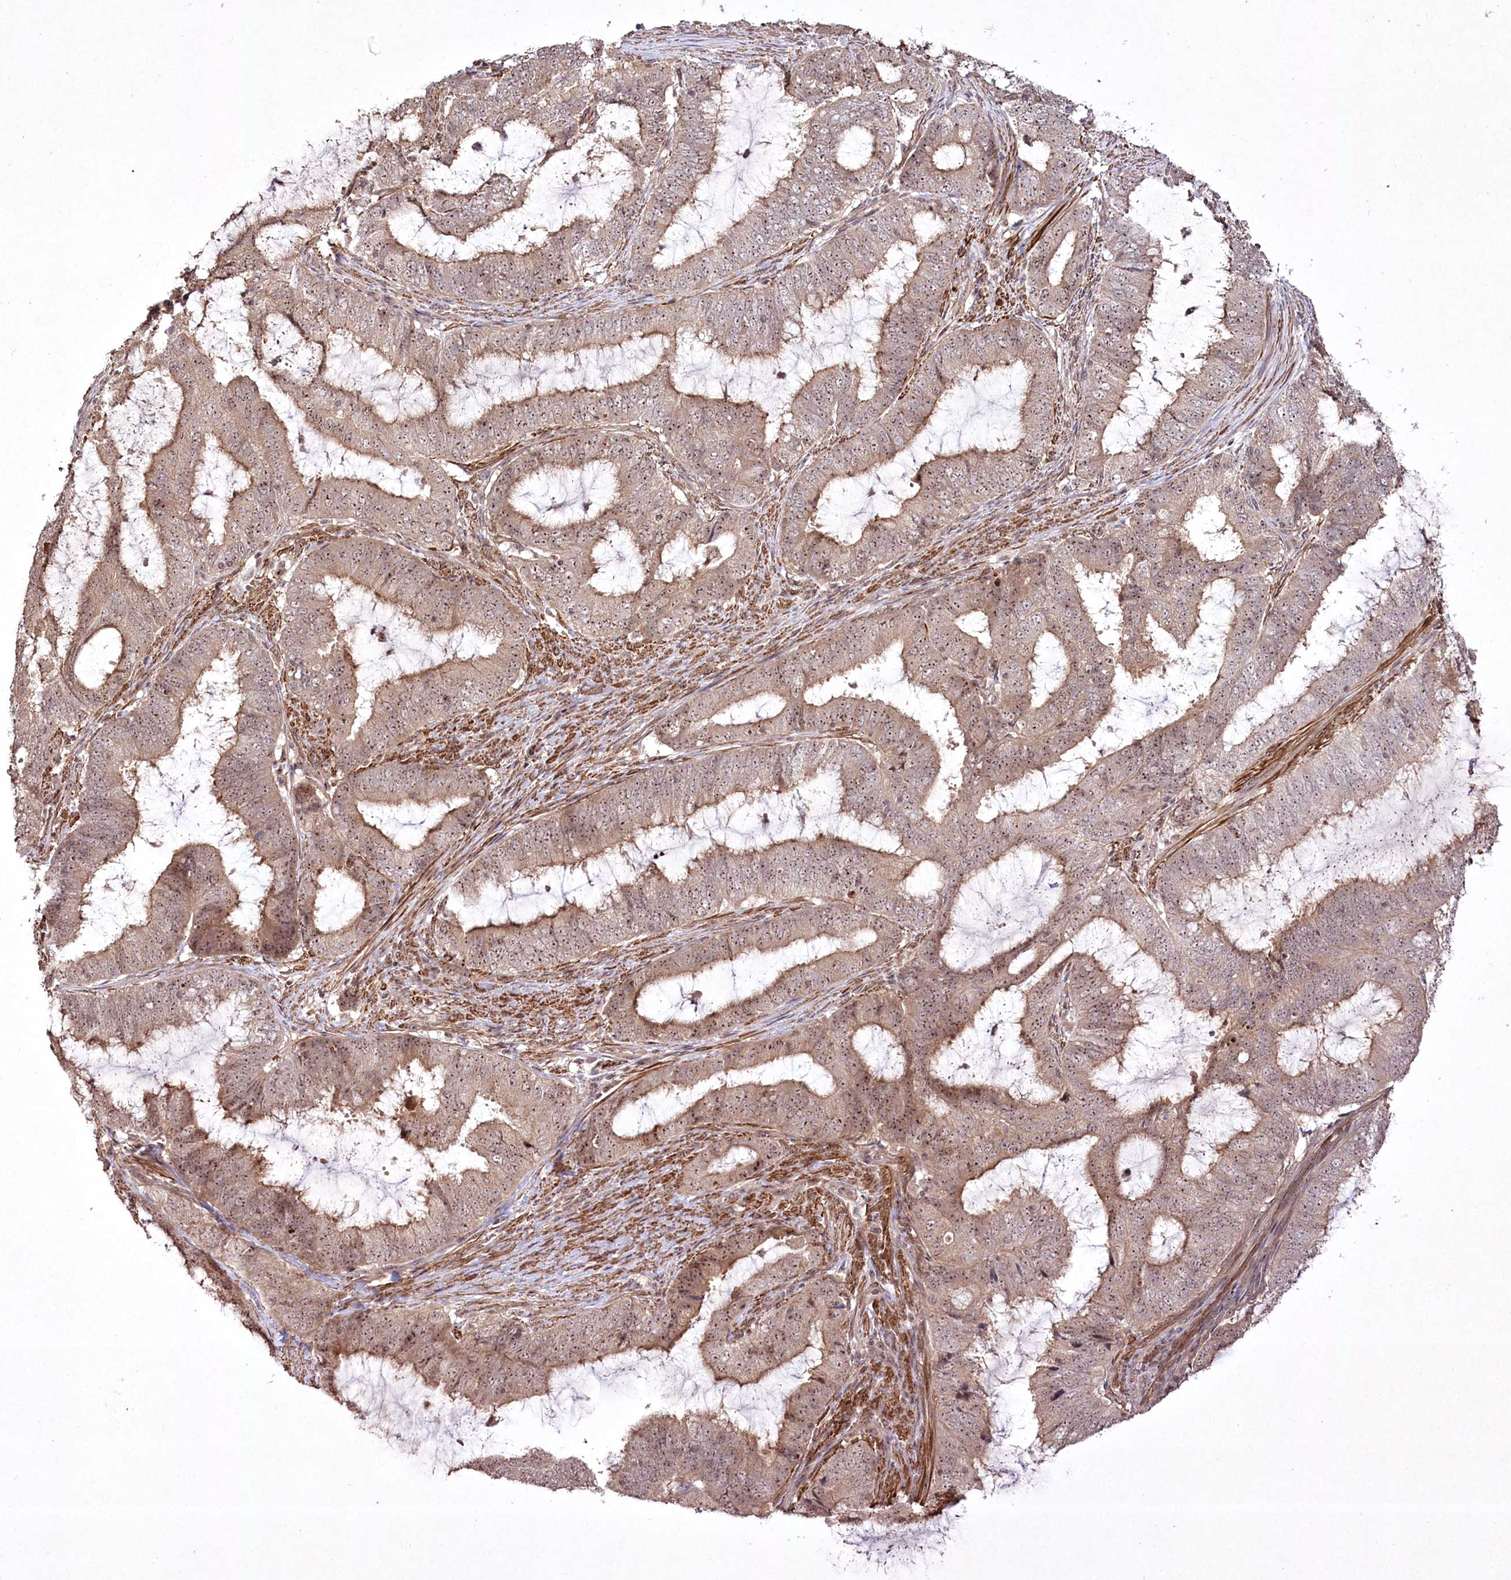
{"staining": {"intensity": "weak", "quantity": ">75%", "location": "cytoplasmic/membranous,nuclear"}, "tissue": "endometrial cancer", "cell_type": "Tumor cells", "image_type": "cancer", "snomed": [{"axis": "morphology", "description": "Adenocarcinoma, NOS"}, {"axis": "topography", "description": "Endometrium"}], "caption": "IHC micrograph of human adenocarcinoma (endometrial) stained for a protein (brown), which reveals low levels of weak cytoplasmic/membranous and nuclear expression in about >75% of tumor cells.", "gene": "CCDC59", "patient": {"sex": "female", "age": 51}}